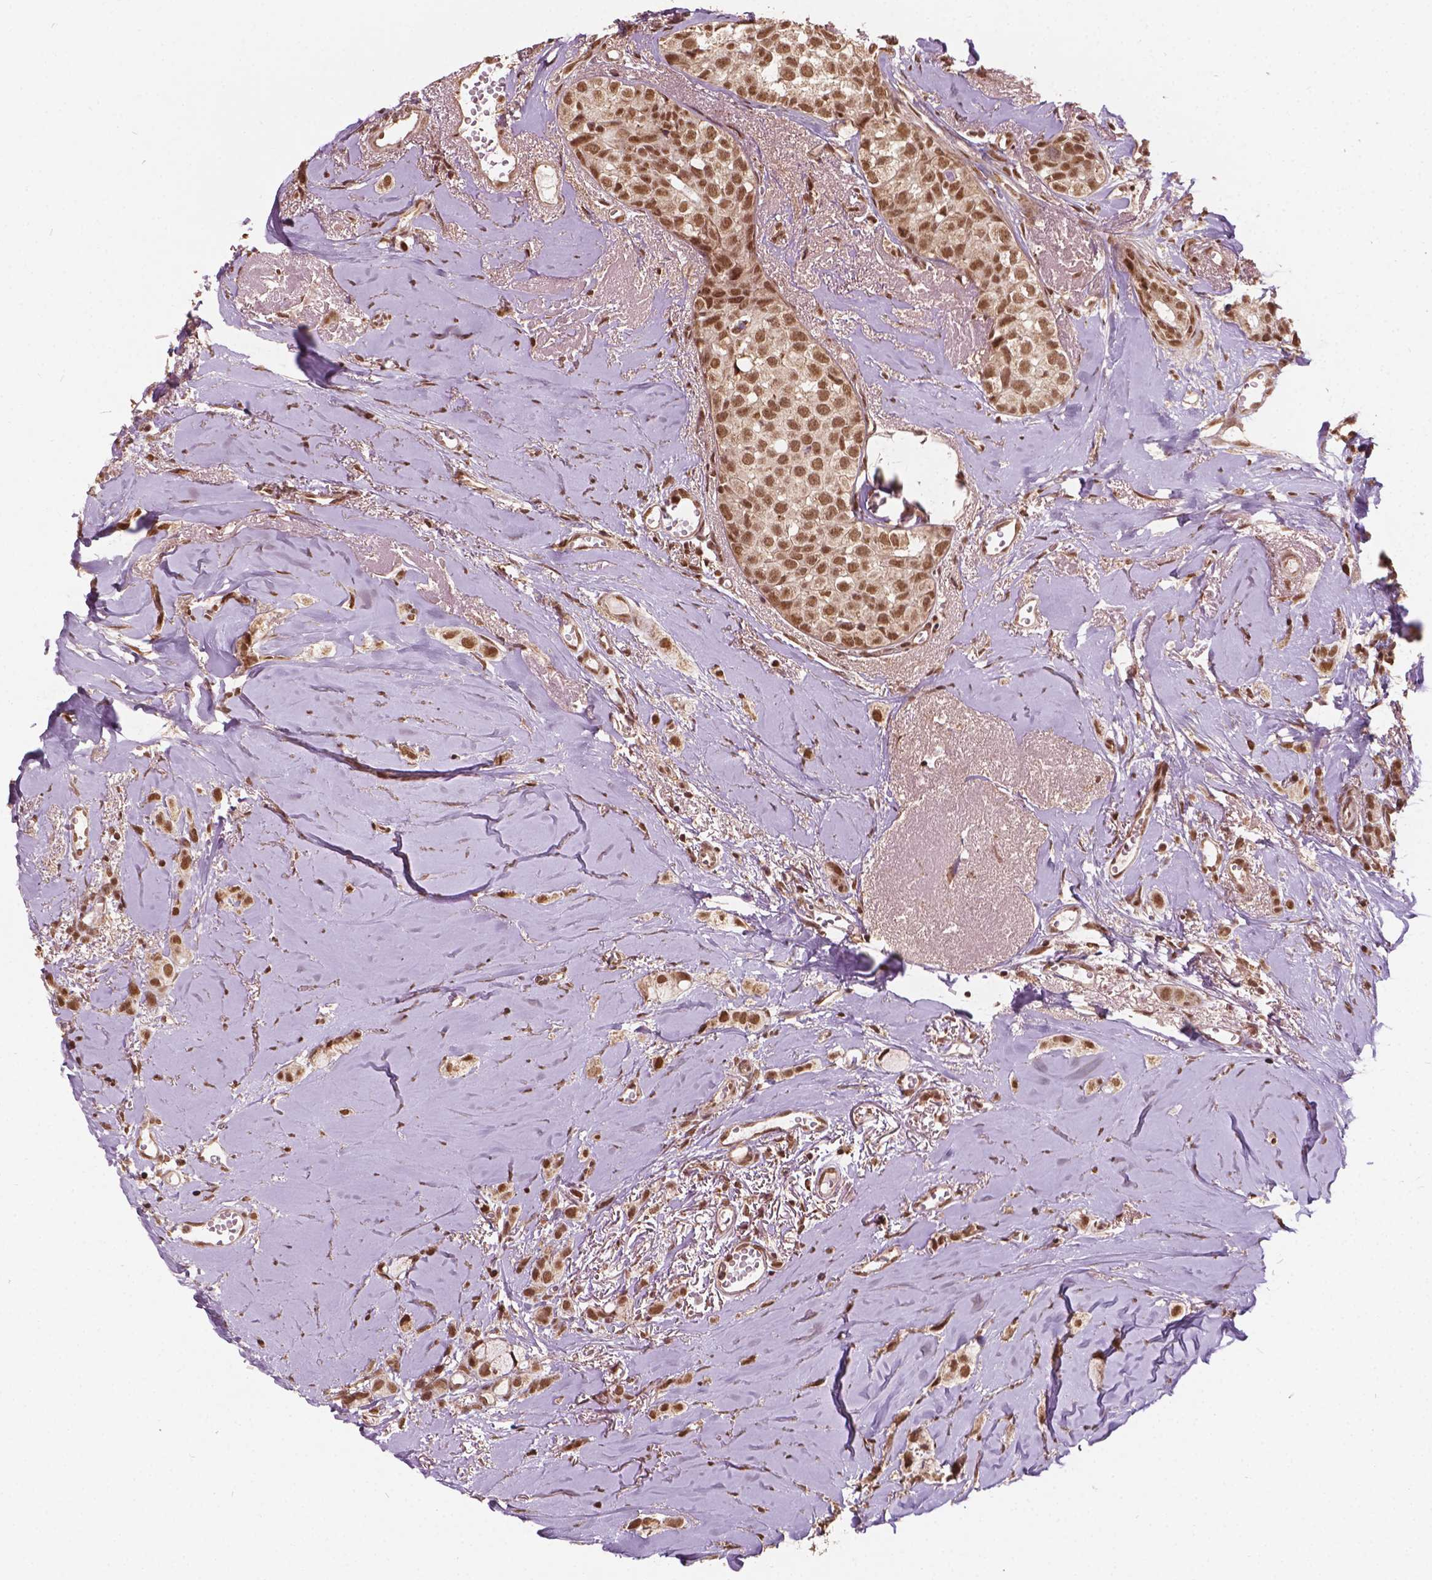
{"staining": {"intensity": "moderate", "quantity": ">75%", "location": "nuclear"}, "tissue": "breast cancer", "cell_type": "Tumor cells", "image_type": "cancer", "snomed": [{"axis": "morphology", "description": "Duct carcinoma"}, {"axis": "topography", "description": "Breast"}], "caption": "IHC photomicrograph of neoplastic tissue: human infiltrating ductal carcinoma (breast) stained using IHC demonstrates medium levels of moderate protein expression localized specifically in the nuclear of tumor cells, appearing as a nuclear brown color.", "gene": "GPS2", "patient": {"sex": "female", "age": 85}}